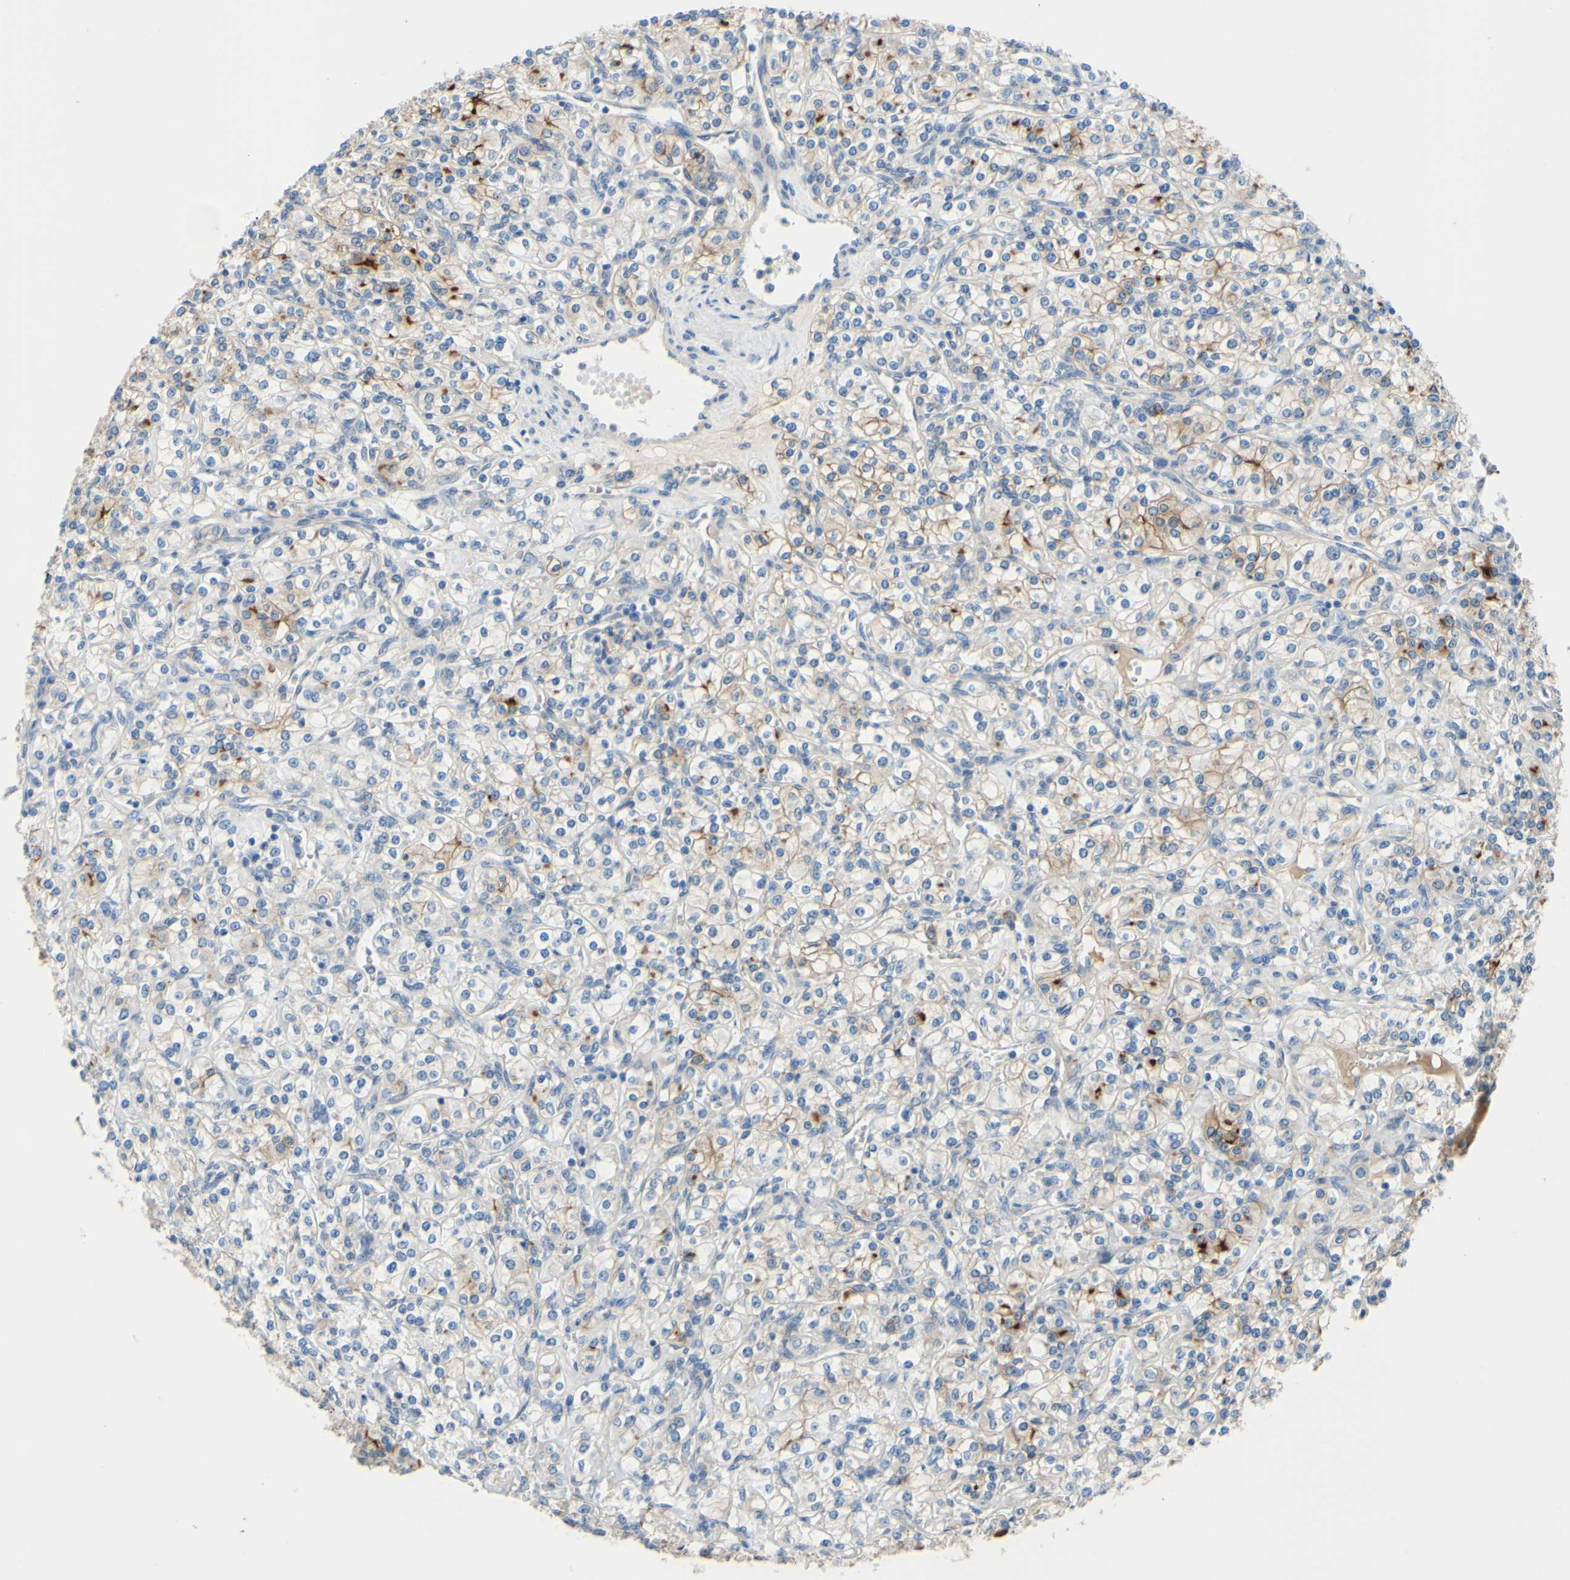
{"staining": {"intensity": "moderate", "quantity": "25%-75%", "location": "cytoplasmic/membranous"}, "tissue": "renal cancer", "cell_type": "Tumor cells", "image_type": "cancer", "snomed": [{"axis": "morphology", "description": "Adenocarcinoma, NOS"}, {"axis": "topography", "description": "Kidney"}], "caption": "Approximately 25%-75% of tumor cells in human adenocarcinoma (renal) show moderate cytoplasmic/membranous protein expression as visualized by brown immunohistochemical staining.", "gene": "ARHGAP1", "patient": {"sex": "male", "age": 77}}